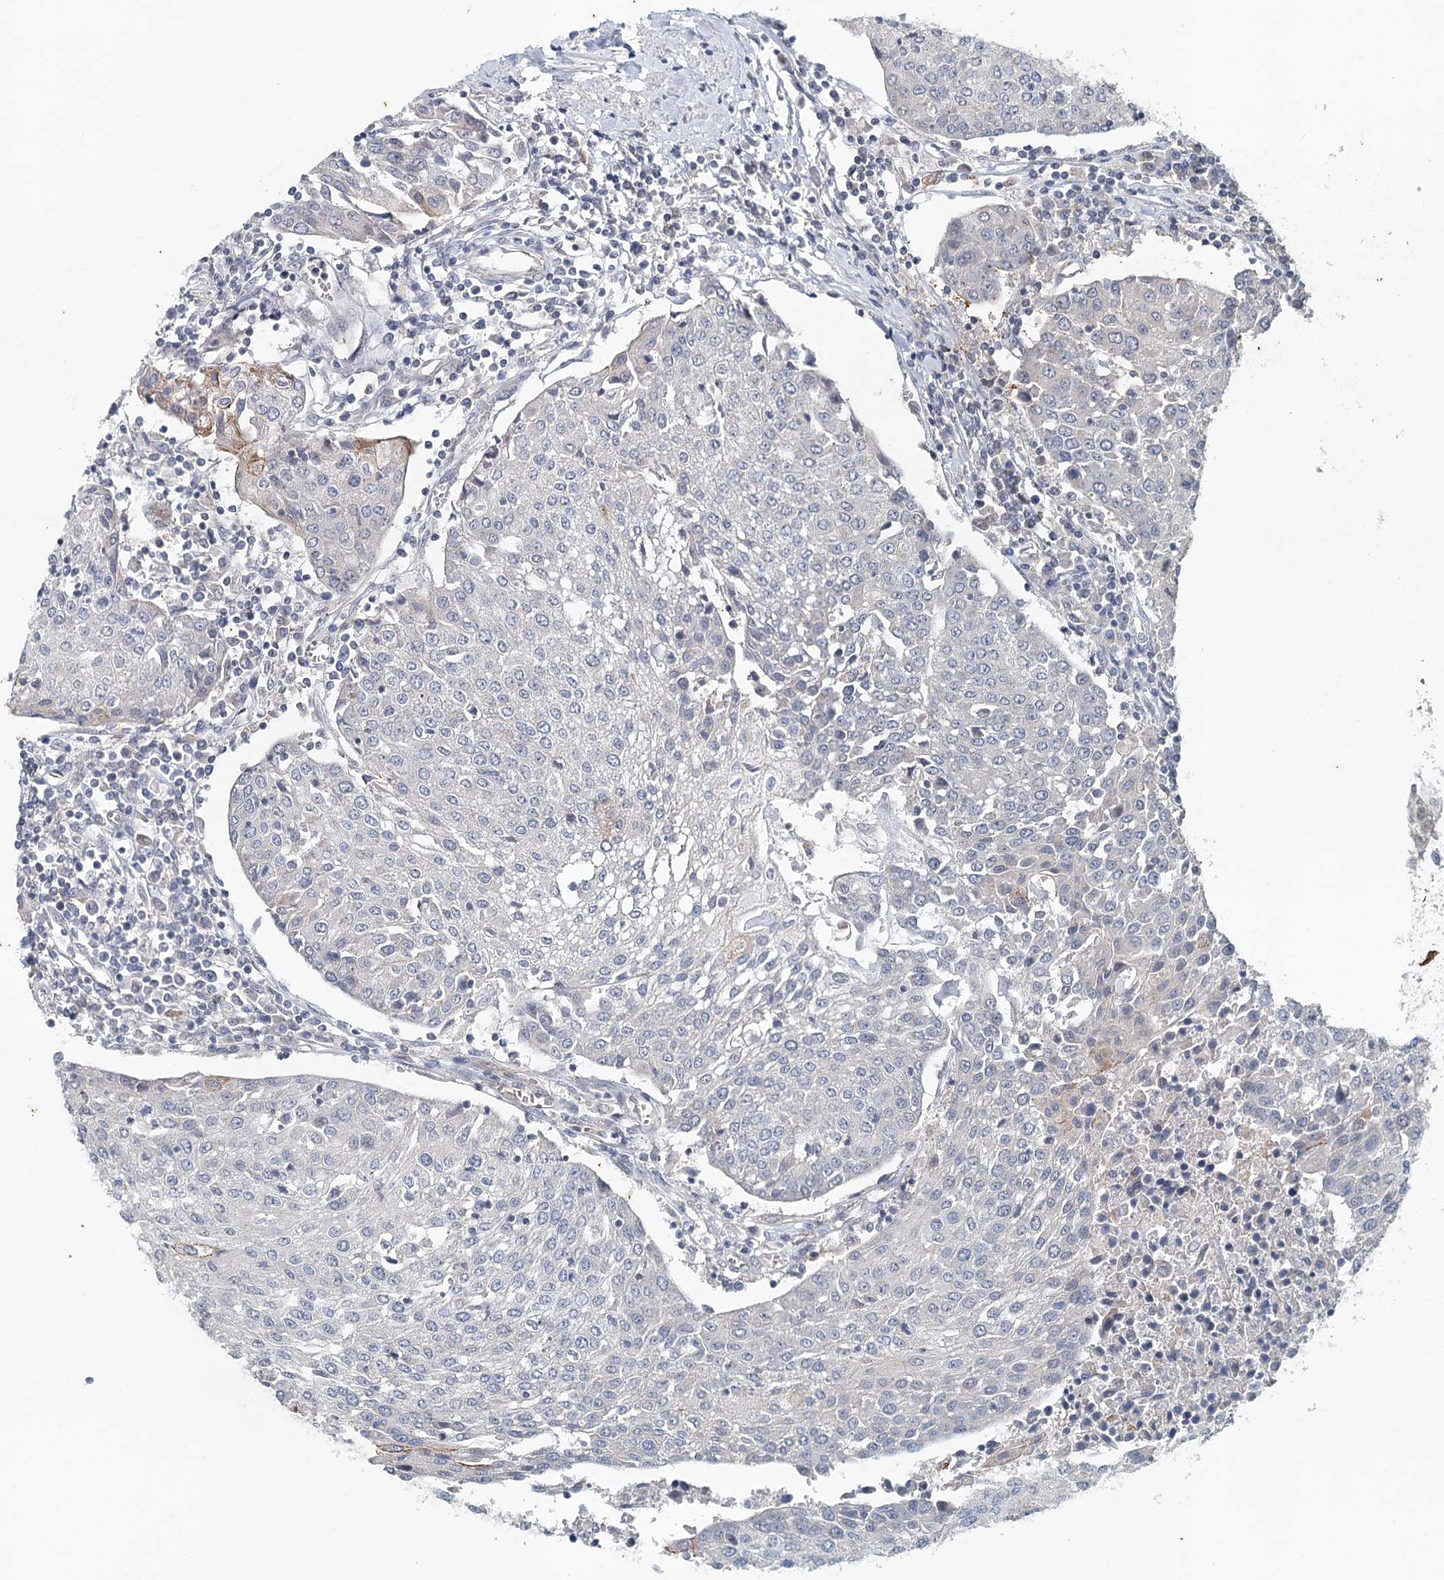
{"staining": {"intensity": "negative", "quantity": "none", "location": "none"}, "tissue": "urothelial cancer", "cell_type": "Tumor cells", "image_type": "cancer", "snomed": [{"axis": "morphology", "description": "Urothelial carcinoma, High grade"}, {"axis": "topography", "description": "Urinary bladder"}], "caption": "This is a histopathology image of IHC staining of urothelial carcinoma (high-grade), which shows no positivity in tumor cells.", "gene": "SYNPO", "patient": {"sex": "female", "age": 85}}